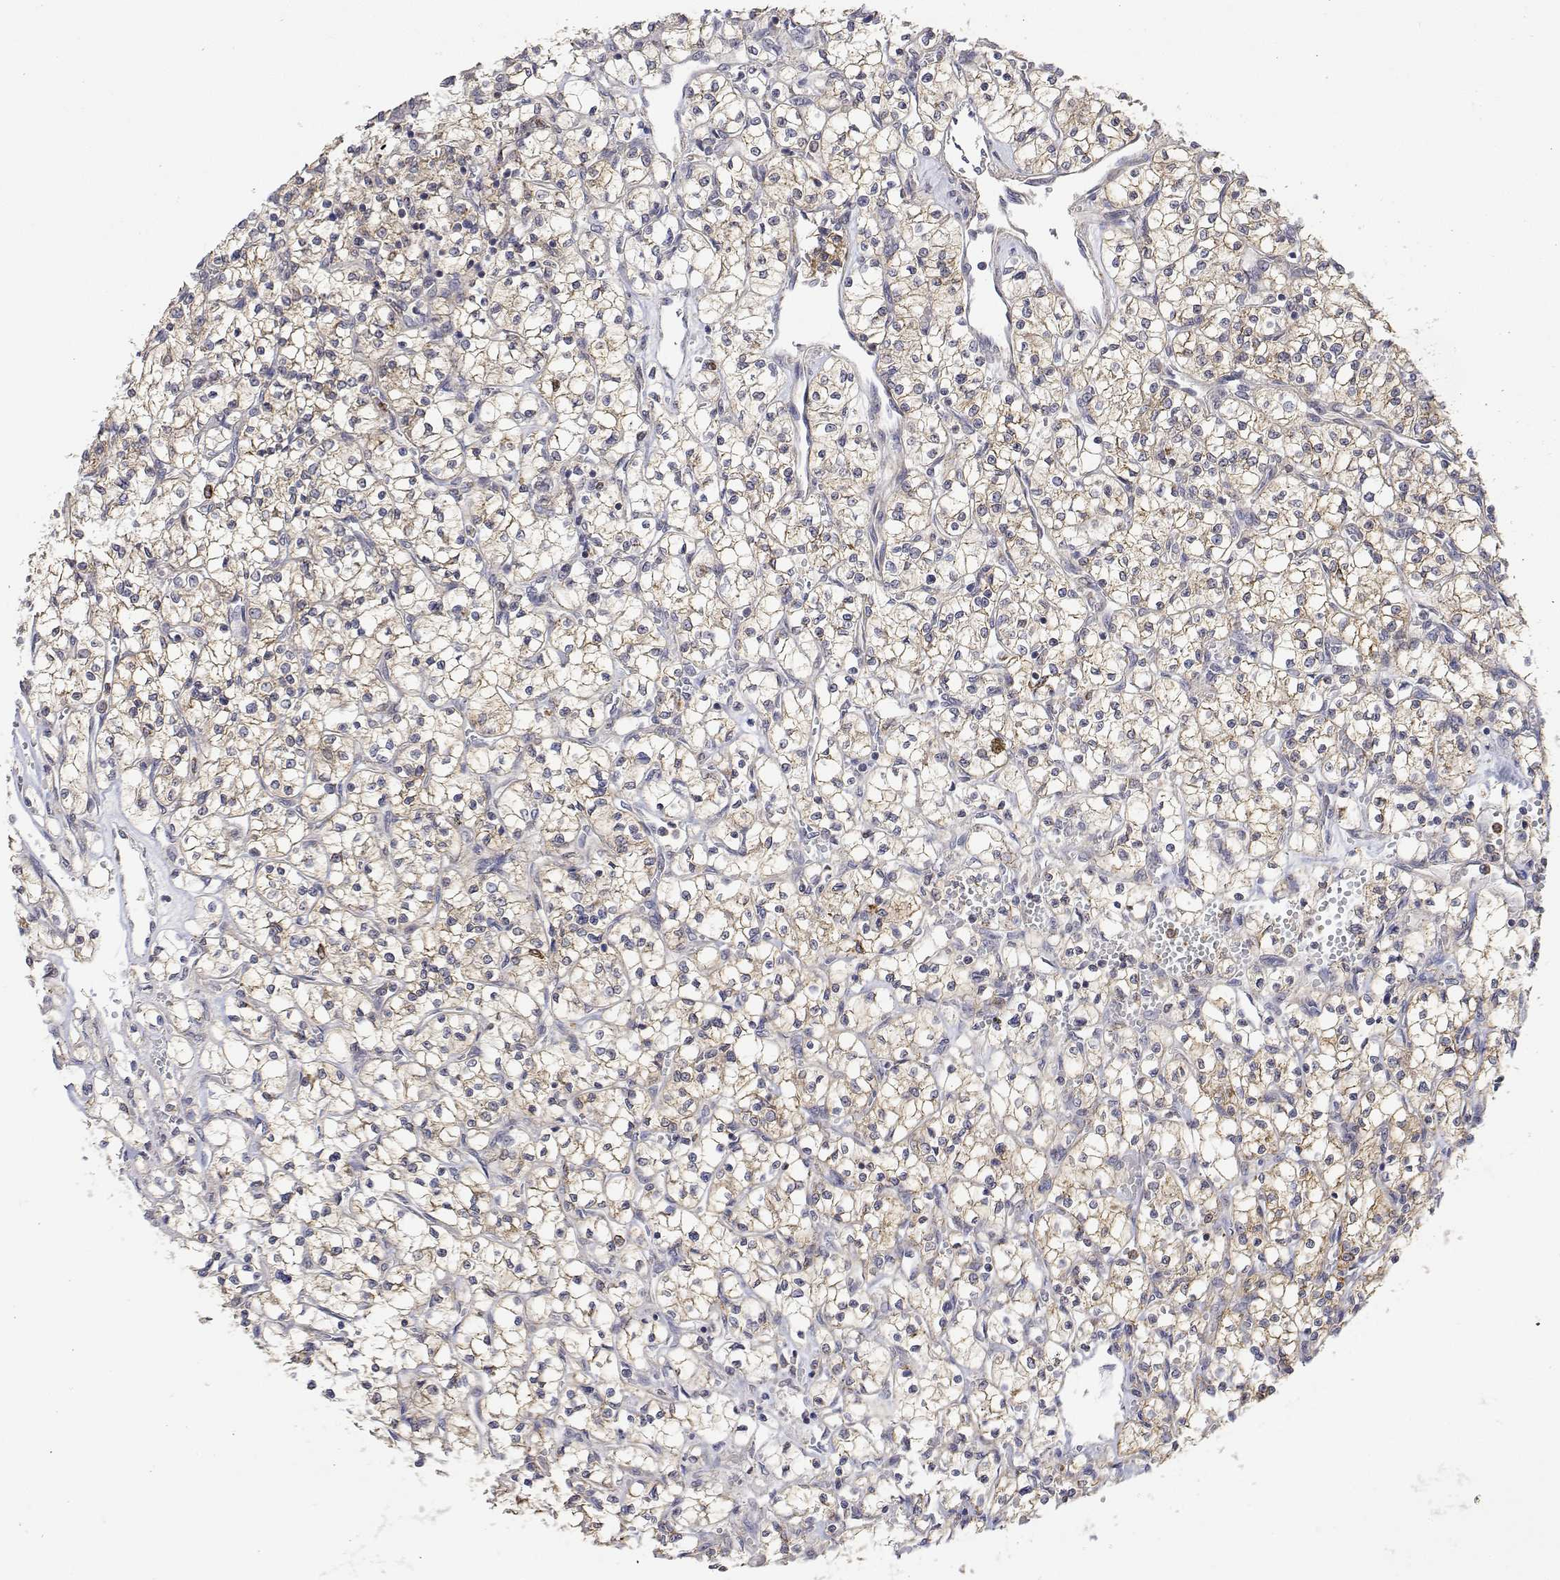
{"staining": {"intensity": "weak", "quantity": ">75%", "location": "cytoplasmic/membranous"}, "tissue": "renal cancer", "cell_type": "Tumor cells", "image_type": "cancer", "snomed": [{"axis": "morphology", "description": "Adenocarcinoma, NOS"}, {"axis": "topography", "description": "Kidney"}], "caption": "Protein expression analysis of human adenocarcinoma (renal) reveals weak cytoplasmic/membranous staining in approximately >75% of tumor cells.", "gene": "LONRF3", "patient": {"sex": "female", "age": 64}}